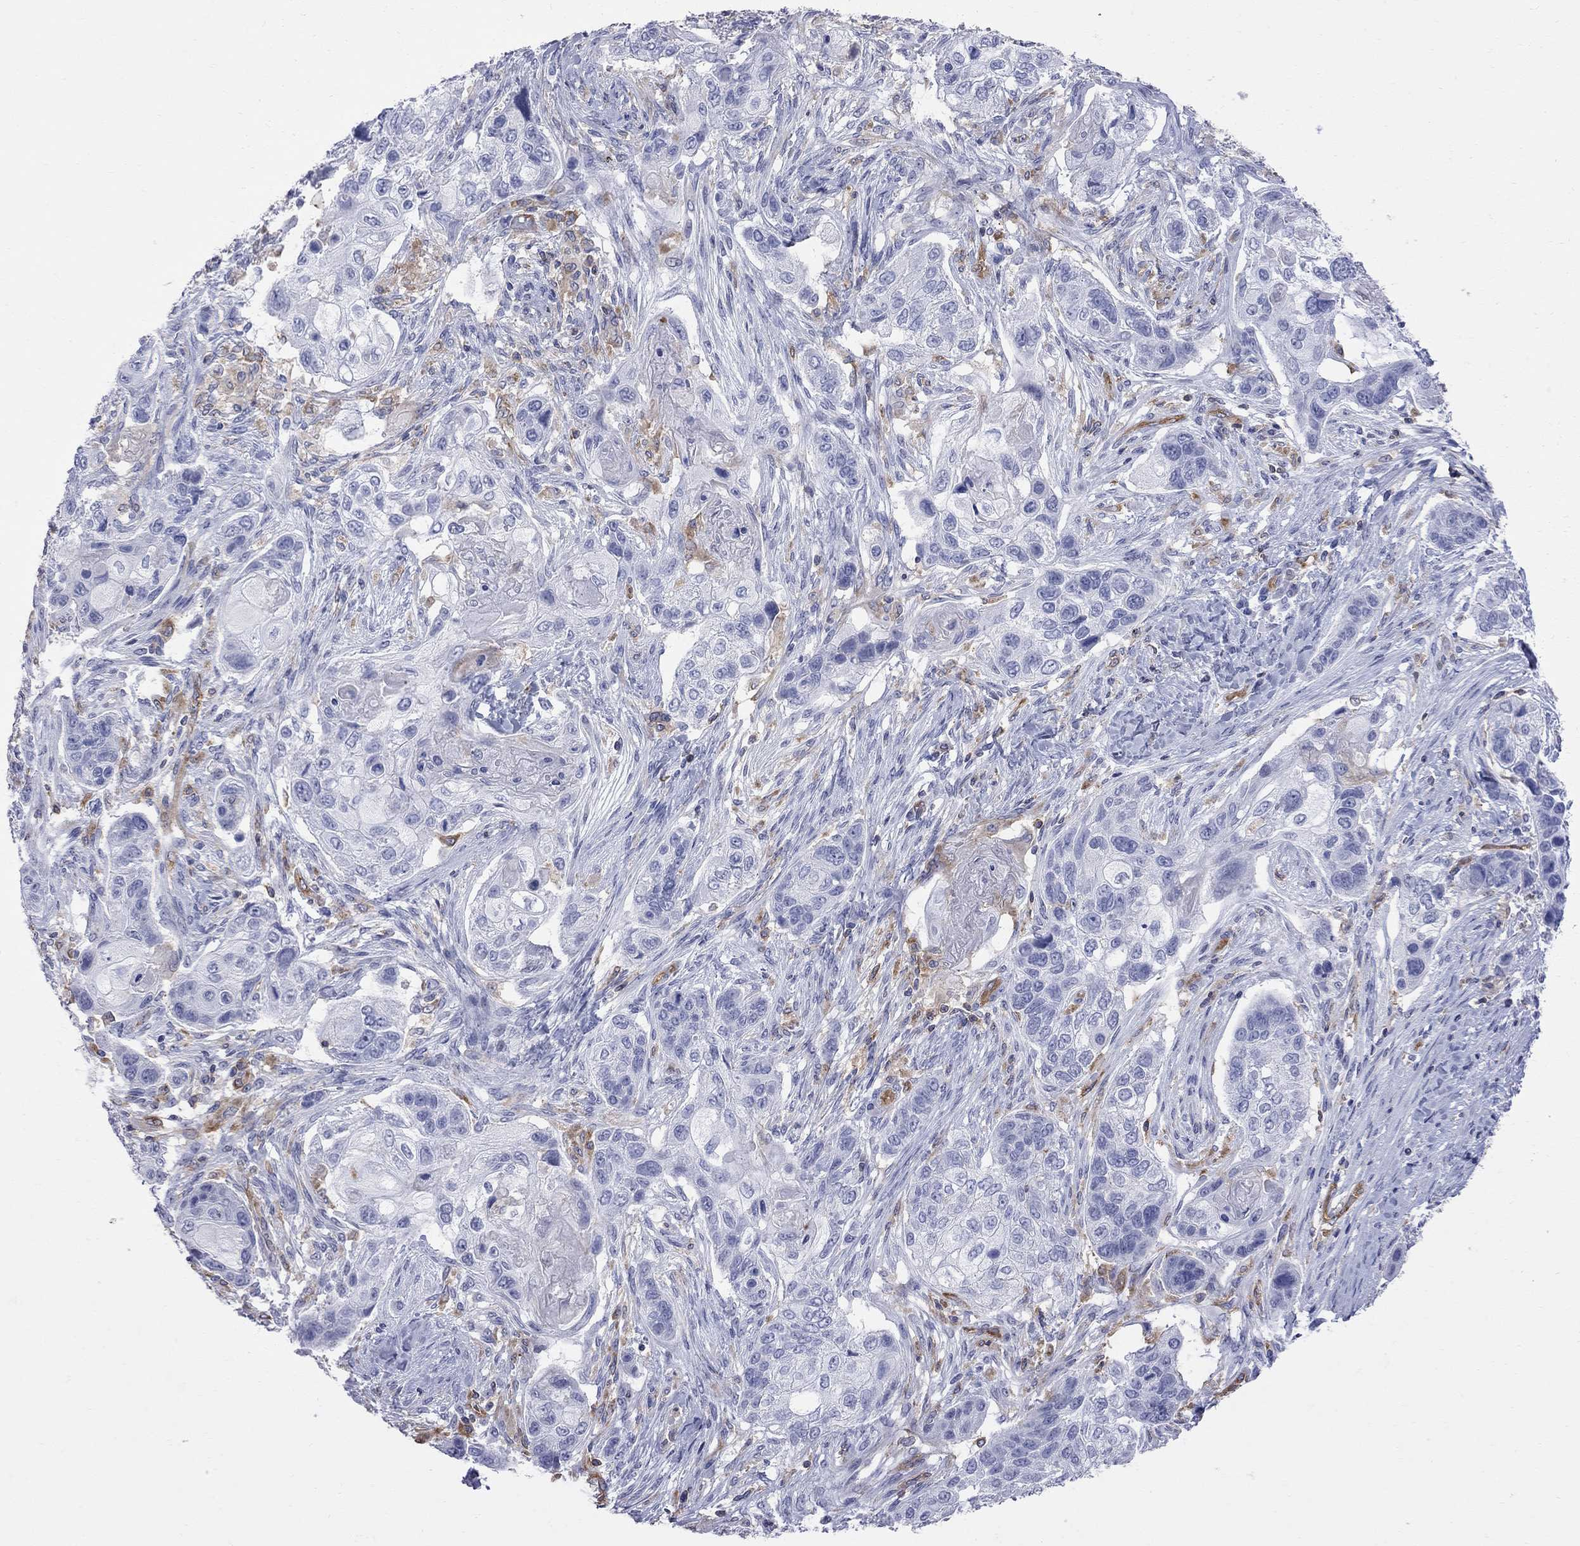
{"staining": {"intensity": "negative", "quantity": "none", "location": "none"}, "tissue": "lung cancer", "cell_type": "Tumor cells", "image_type": "cancer", "snomed": [{"axis": "morphology", "description": "Normal tissue, NOS"}, {"axis": "morphology", "description": "Squamous cell carcinoma, NOS"}, {"axis": "topography", "description": "Bronchus"}, {"axis": "topography", "description": "Lung"}], "caption": "Protein analysis of lung squamous cell carcinoma exhibits no significant expression in tumor cells. (Immunohistochemistry (ihc), brightfield microscopy, high magnification).", "gene": "ABI3", "patient": {"sex": "male", "age": 69}}